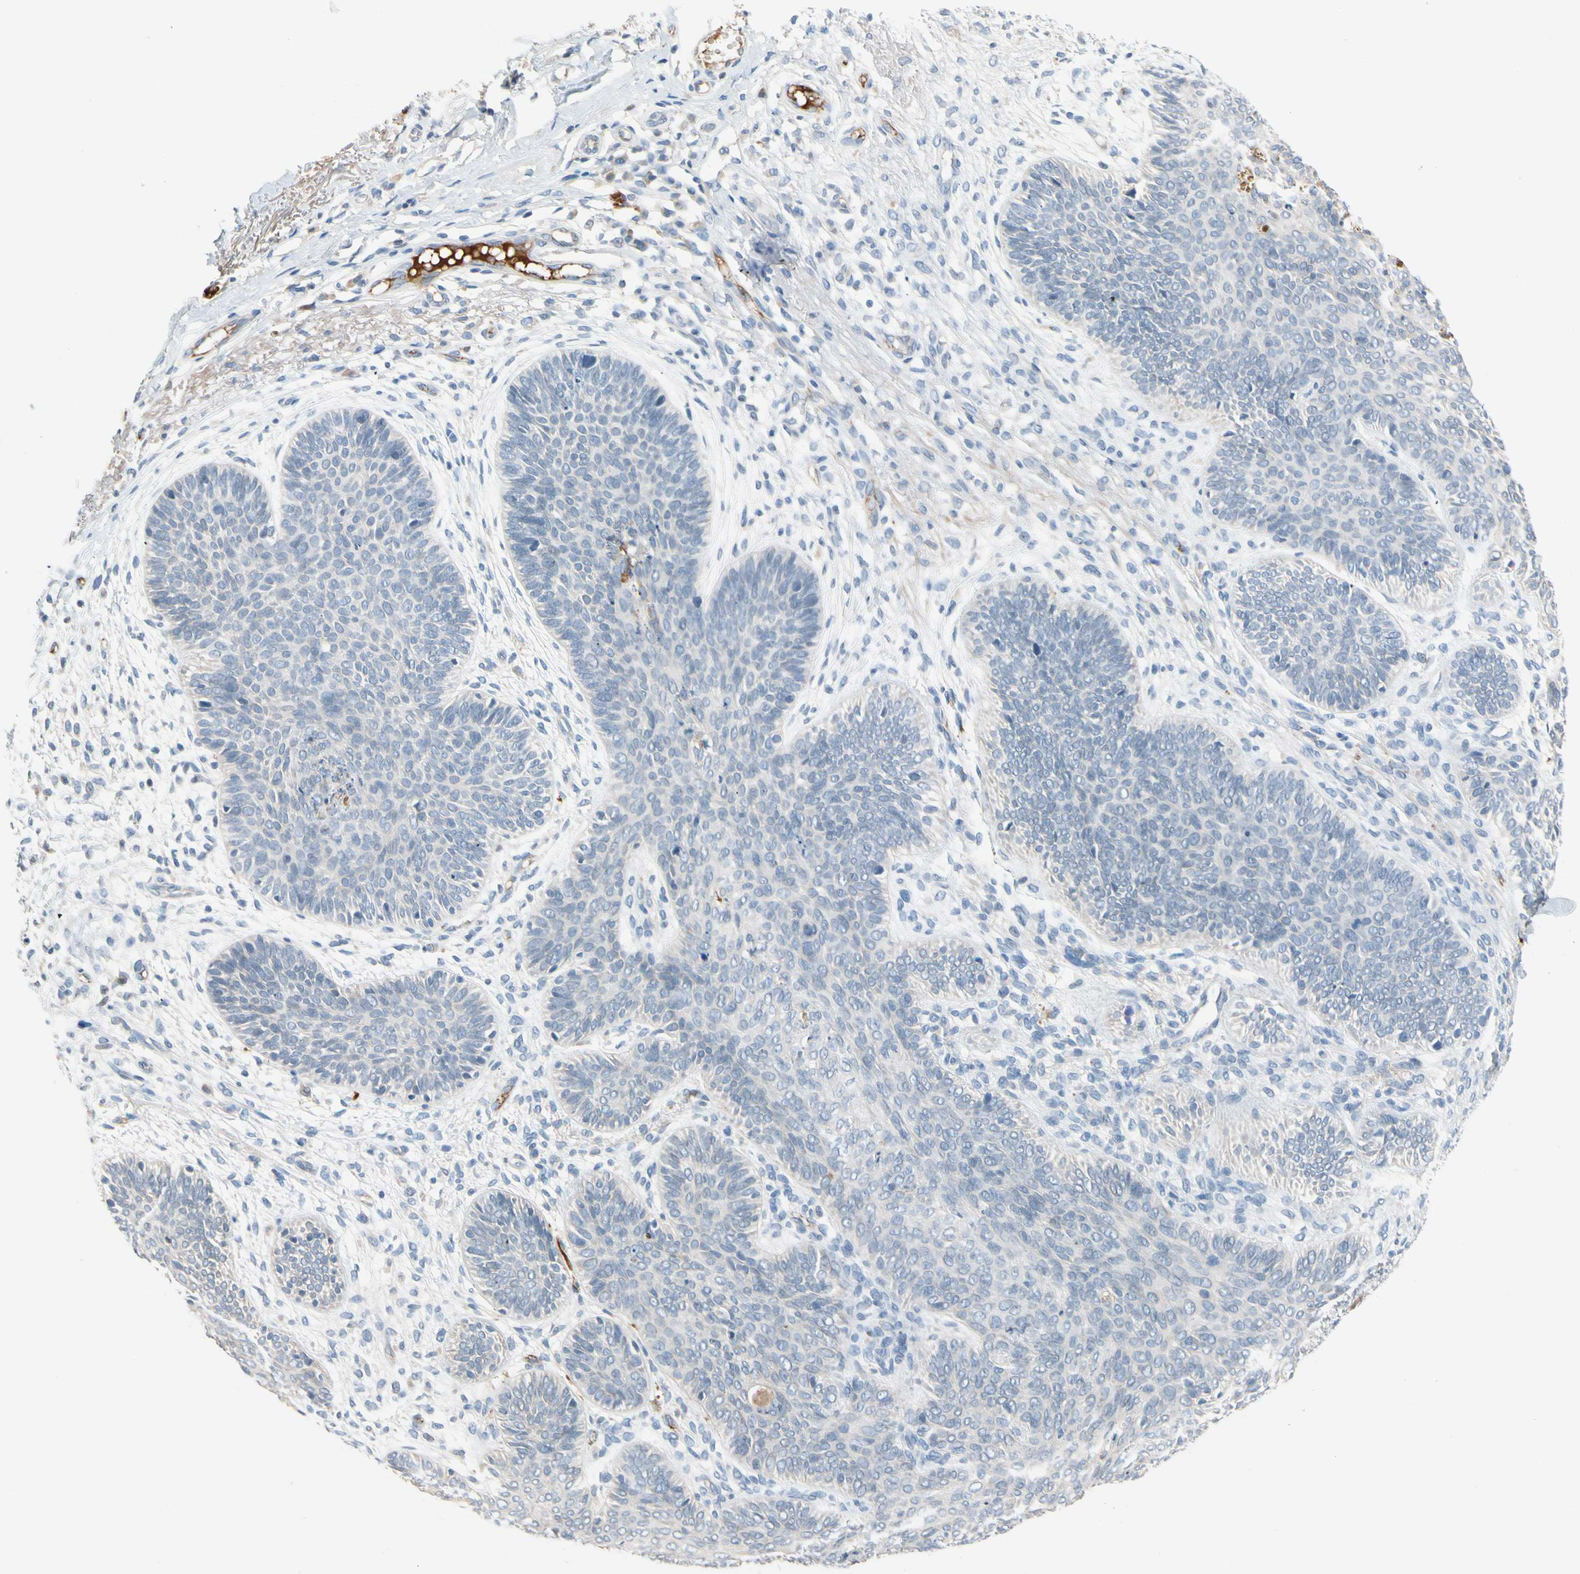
{"staining": {"intensity": "negative", "quantity": "none", "location": "none"}, "tissue": "skin cancer", "cell_type": "Tumor cells", "image_type": "cancer", "snomed": [{"axis": "morphology", "description": "Normal tissue, NOS"}, {"axis": "morphology", "description": "Basal cell carcinoma"}, {"axis": "topography", "description": "Skin"}], "caption": "Protein analysis of skin cancer reveals no significant staining in tumor cells. (Brightfield microscopy of DAB (3,3'-diaminobenzidine) immunohistochemistry (IHC) at high magnification).", "gene": "CNDP1", "patient": {"sex": "male", "age": 52}}